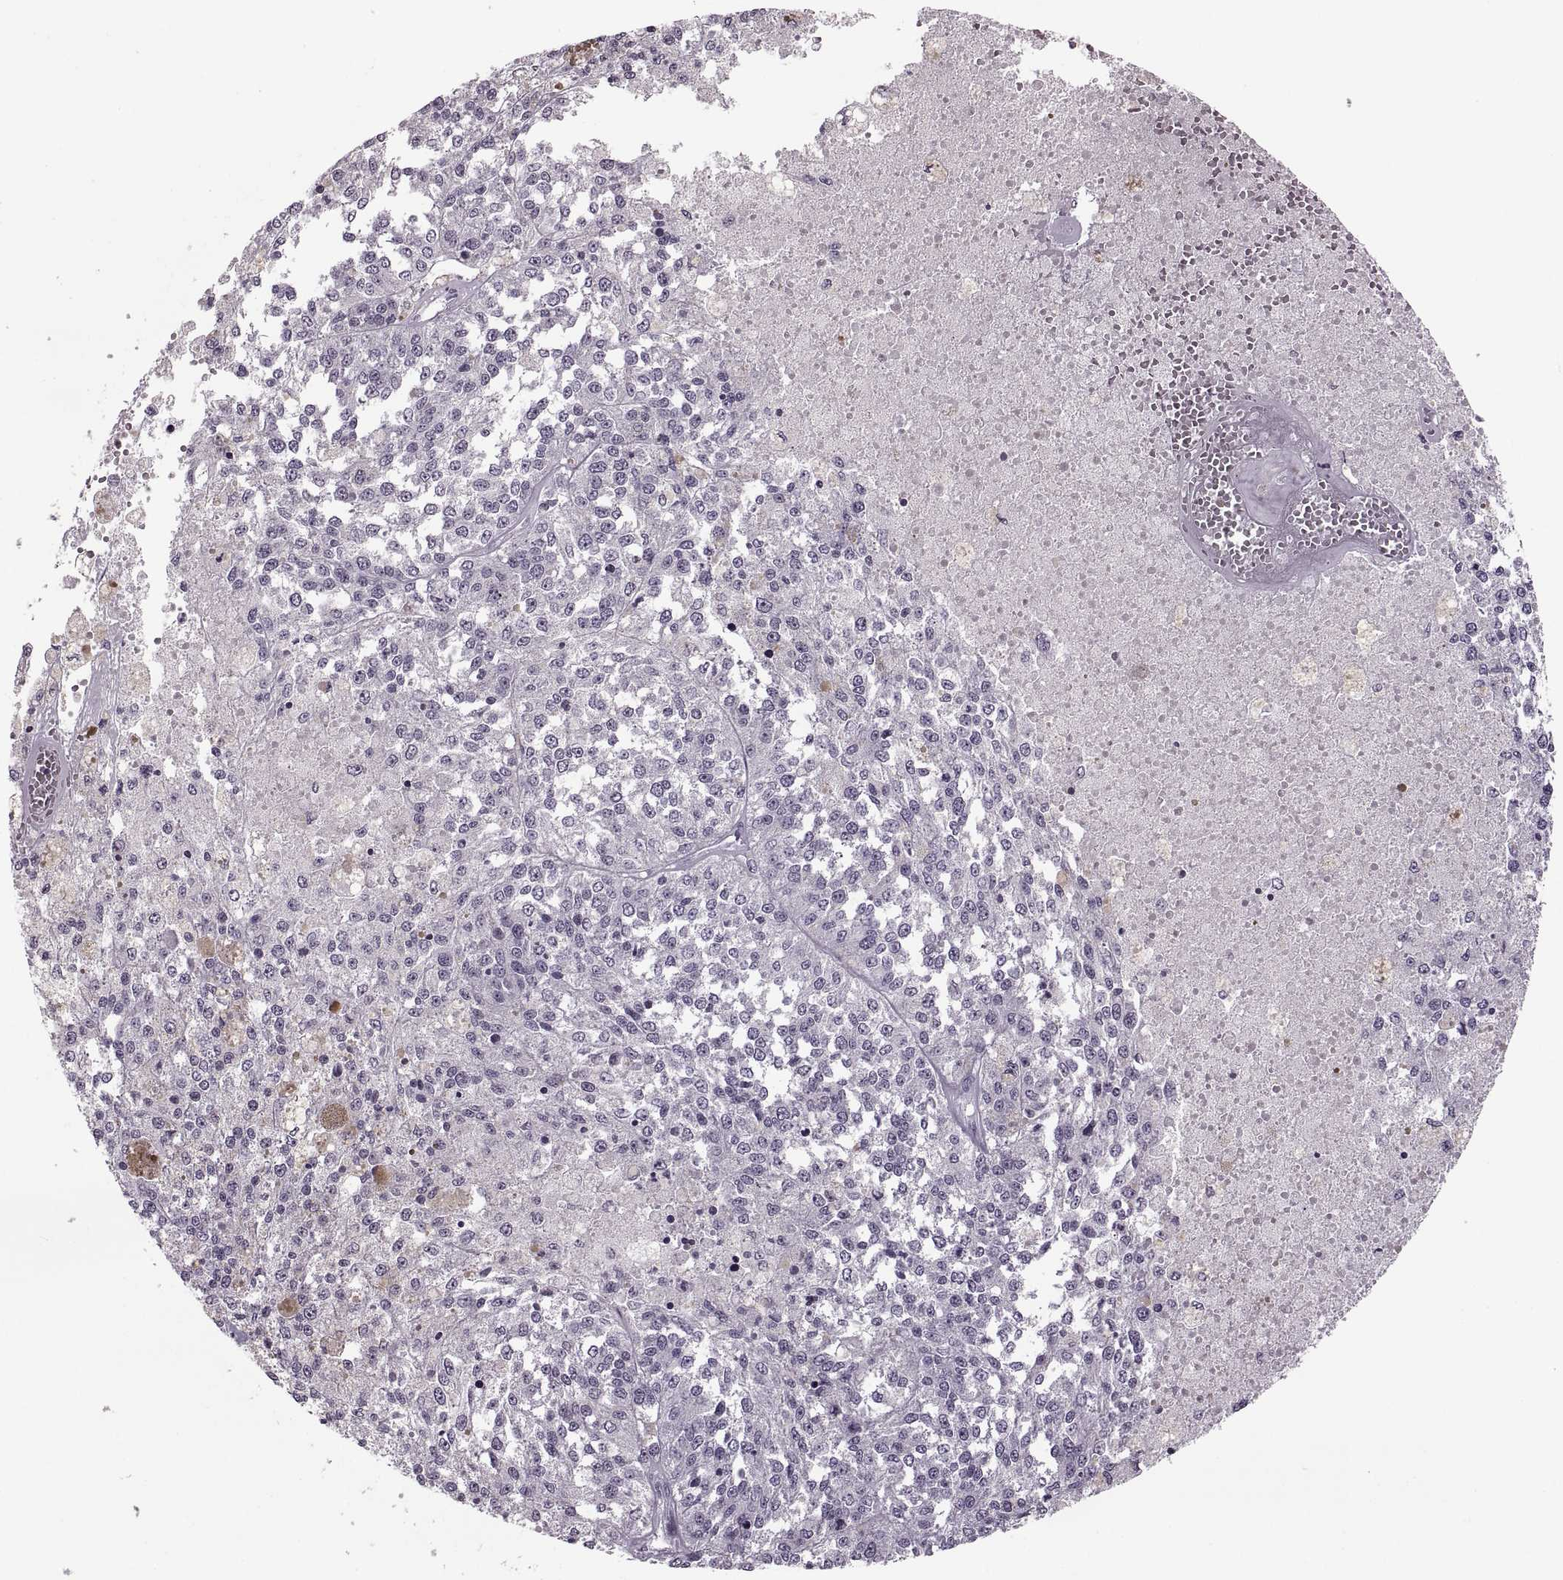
{"staining": {"intensity": "negative", "quantity": "none", "location": "none"}, "tissue": "melanoma", "cell_type": "Tumor cells", "image_type": "cancer", "snomed": [{"axis": "morphology", "description": "Malignant melanoma, Metastatic site"}, {"axis": "topography", "description": "Lymph node"}], "caption": "Protein analysis of malignant melanoma (metastatic site) shows no significant staining in tumor cells.", "gene": "PAGE5", "patient": {"sex": "female", "age": 64}}